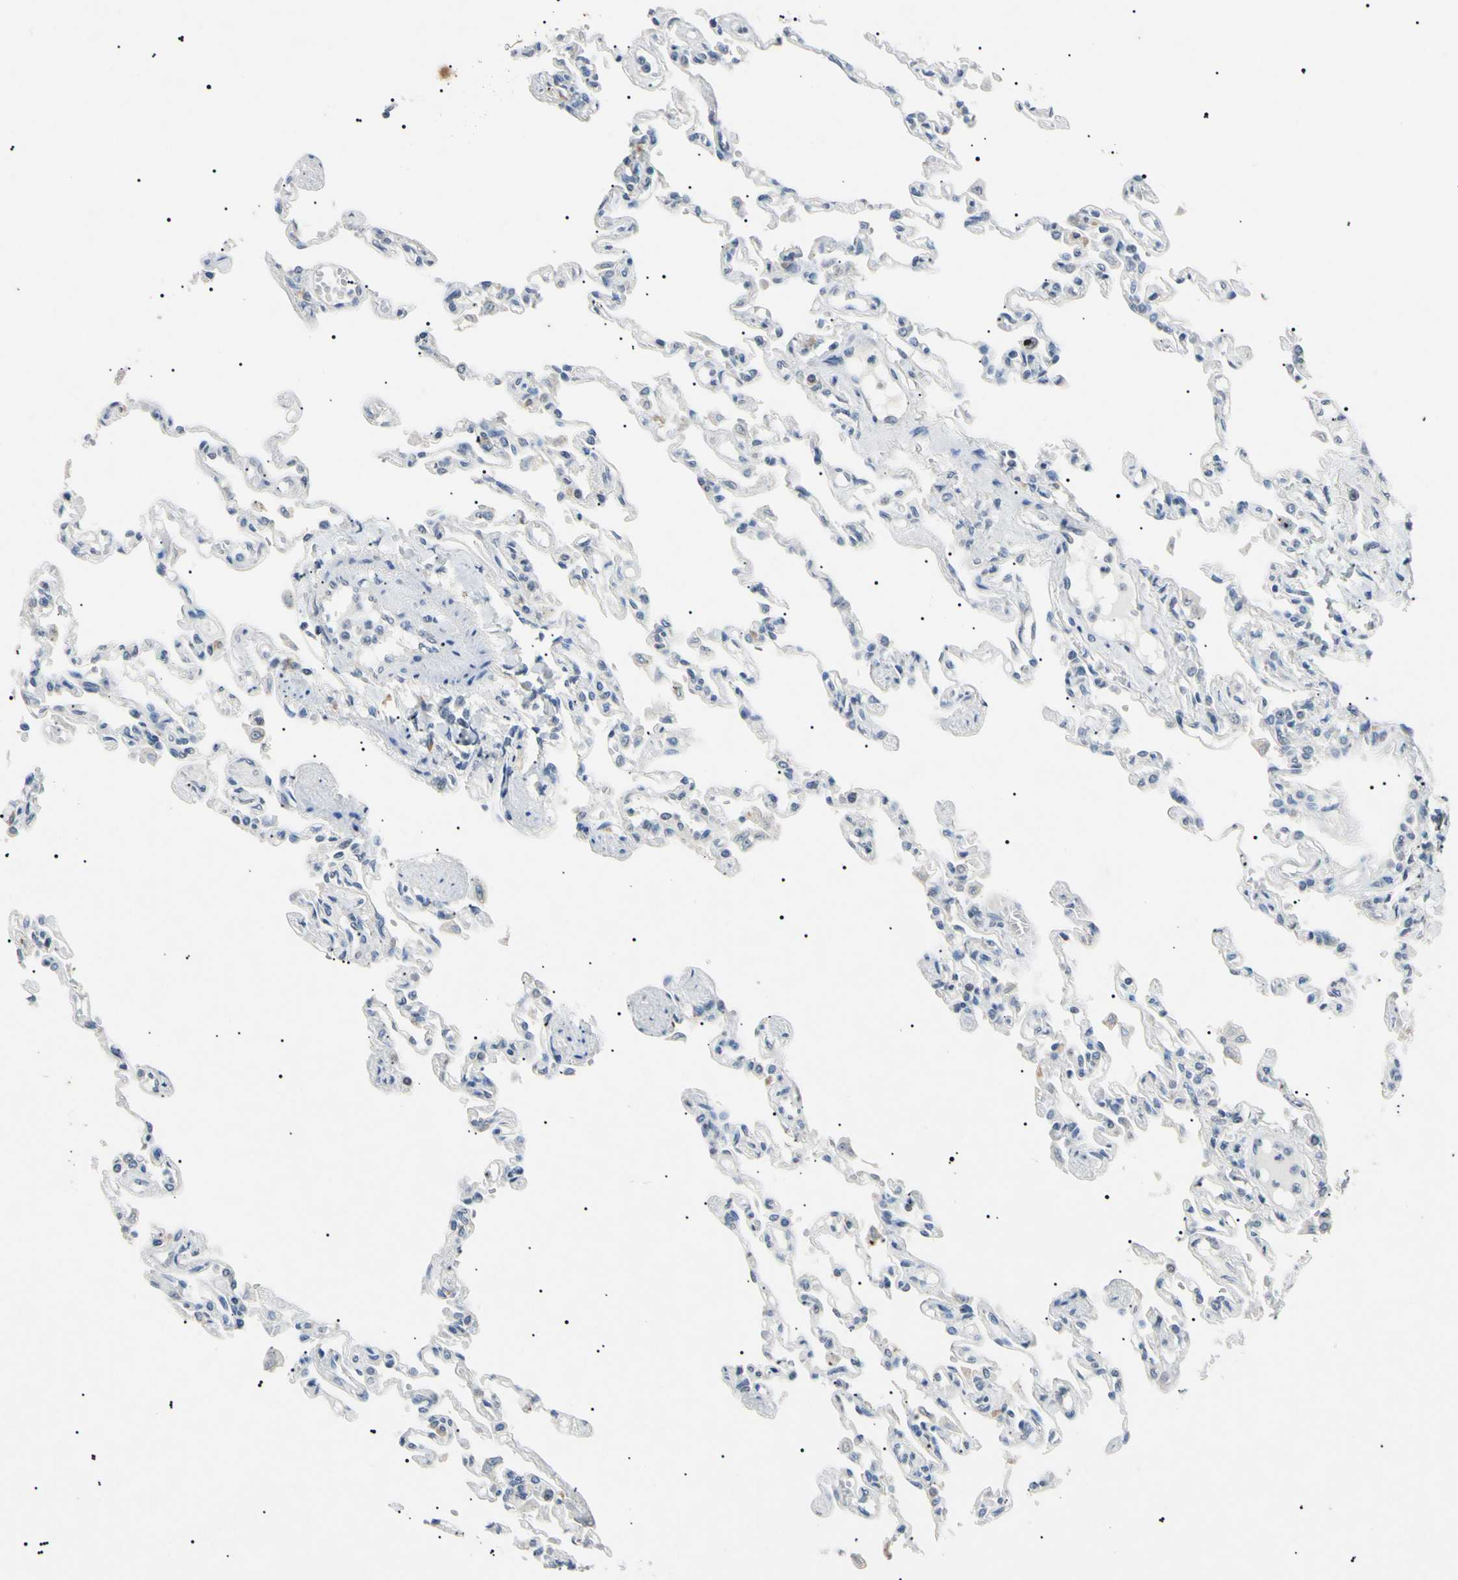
{"staining": {"intensity": "negative", "quantity": "none", "location": "none"}, "tissue": "lung", "cell_type": "Alveolar cells", "image_type": "normal", "snomed": [{"axis": "morphology", "description": "Normal tissue, NOS"}, {"axis": "topography", "description": "Lung"}], "caption": "Human lung stained for a protein using immunohistochemistry exhibits no expression in alveolar cells.", "gene": "CGB3", "patient": {"sex": "male", "age": 21}}